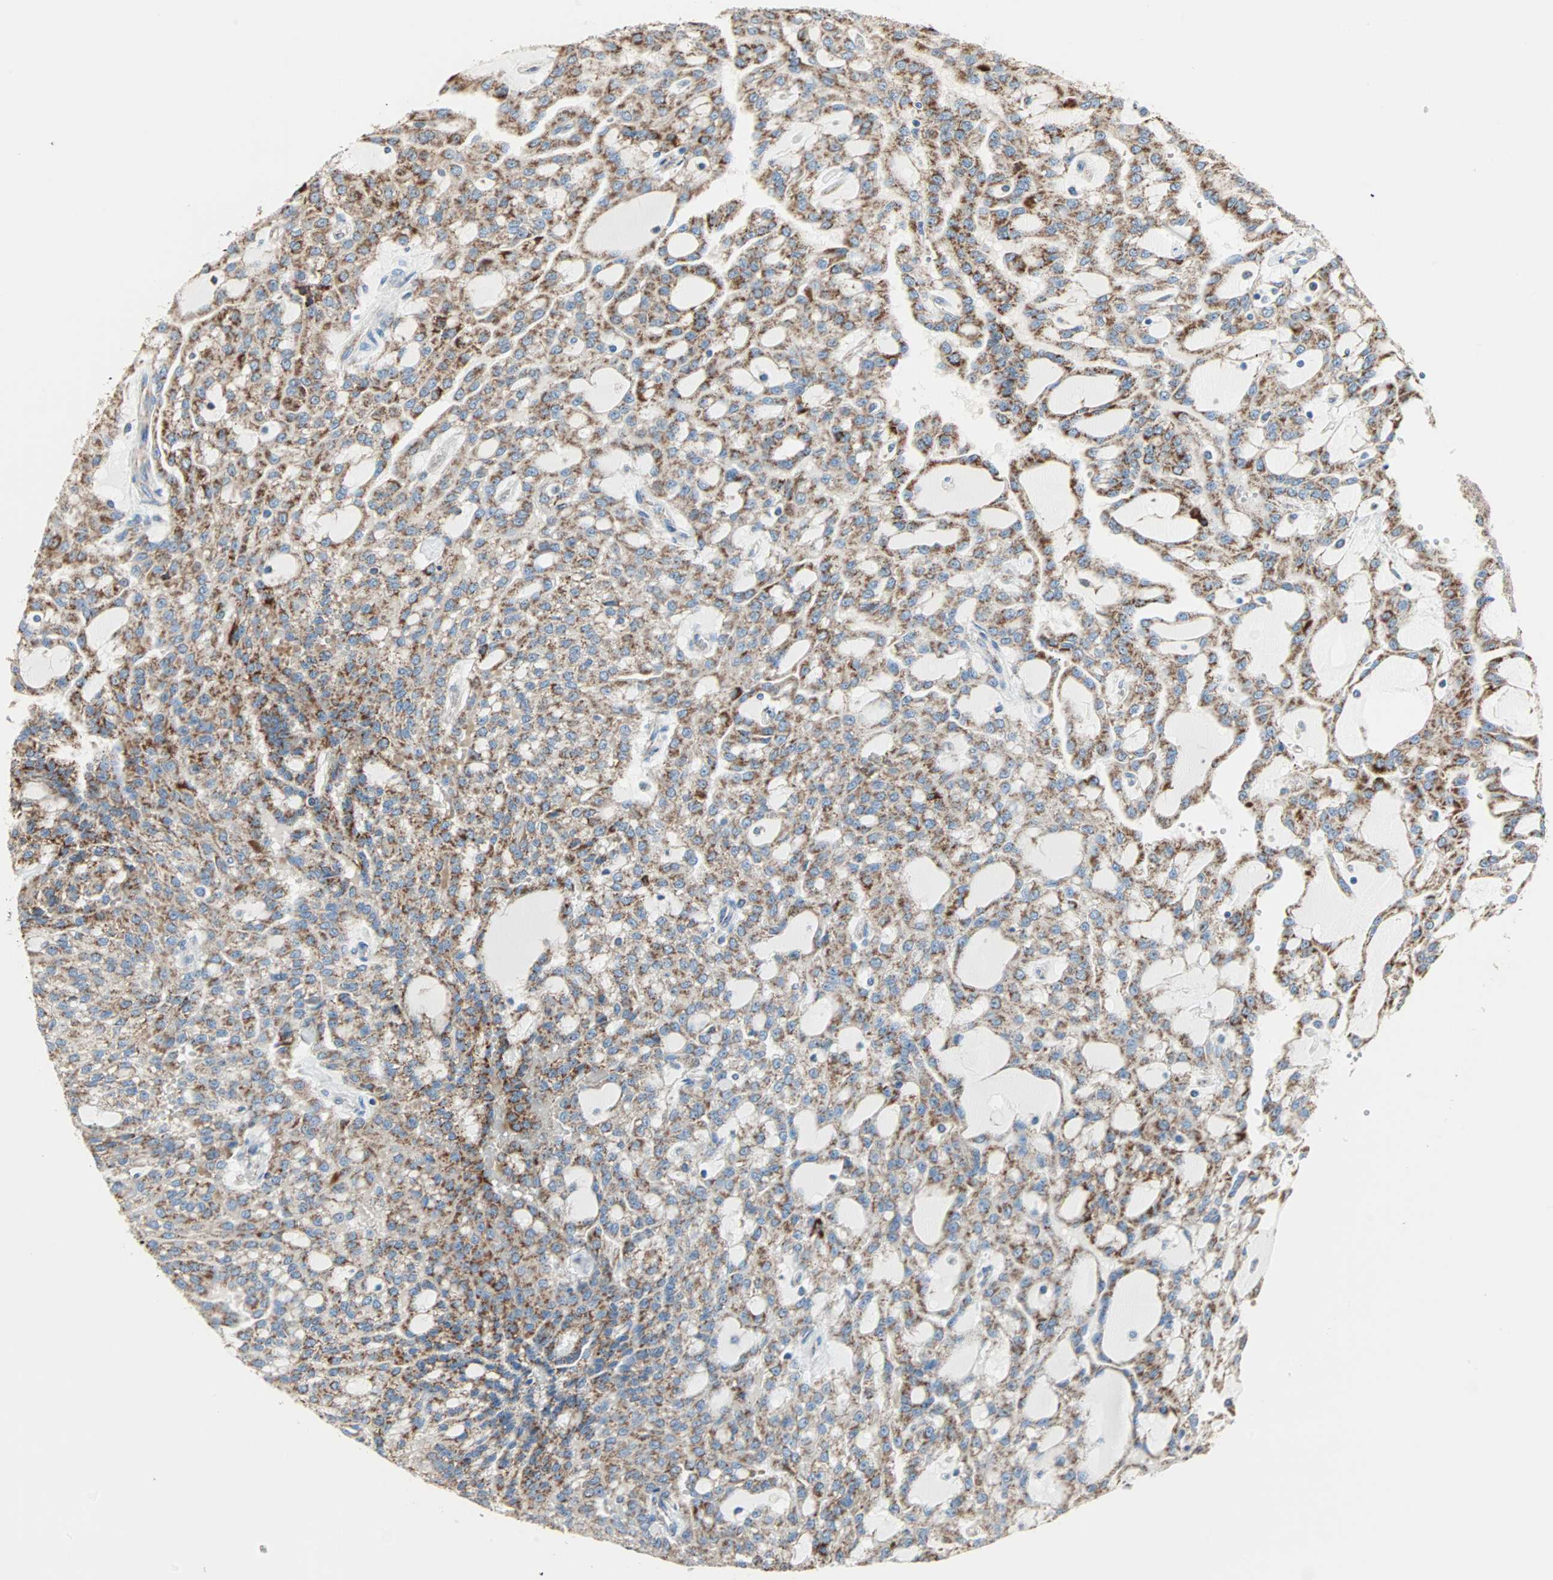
{"staining": {"intensity": "strong", "quantity": ">75%", "location": "cytoplasmic/membranous"}, "tissue": "renal cancer", "cell_type": "Tumor cells", "image_type": "cancer", "snomed": [{"axis": "morphology", "description": "Adenocarcinoma, NOS"}, {"axis": "topography", "description": "Kidney"}], "caption": "High-power microscopy captured an IHC image of renal adenocarcinoma, revealing strong cytoplasmic/membranous positivity in approximately >75% of tumor cells. (DAB IHC, brown staining for protein, blue staining for nuclei).", "gene": "TST", "patient": {"sex": "male", "age": 63}}